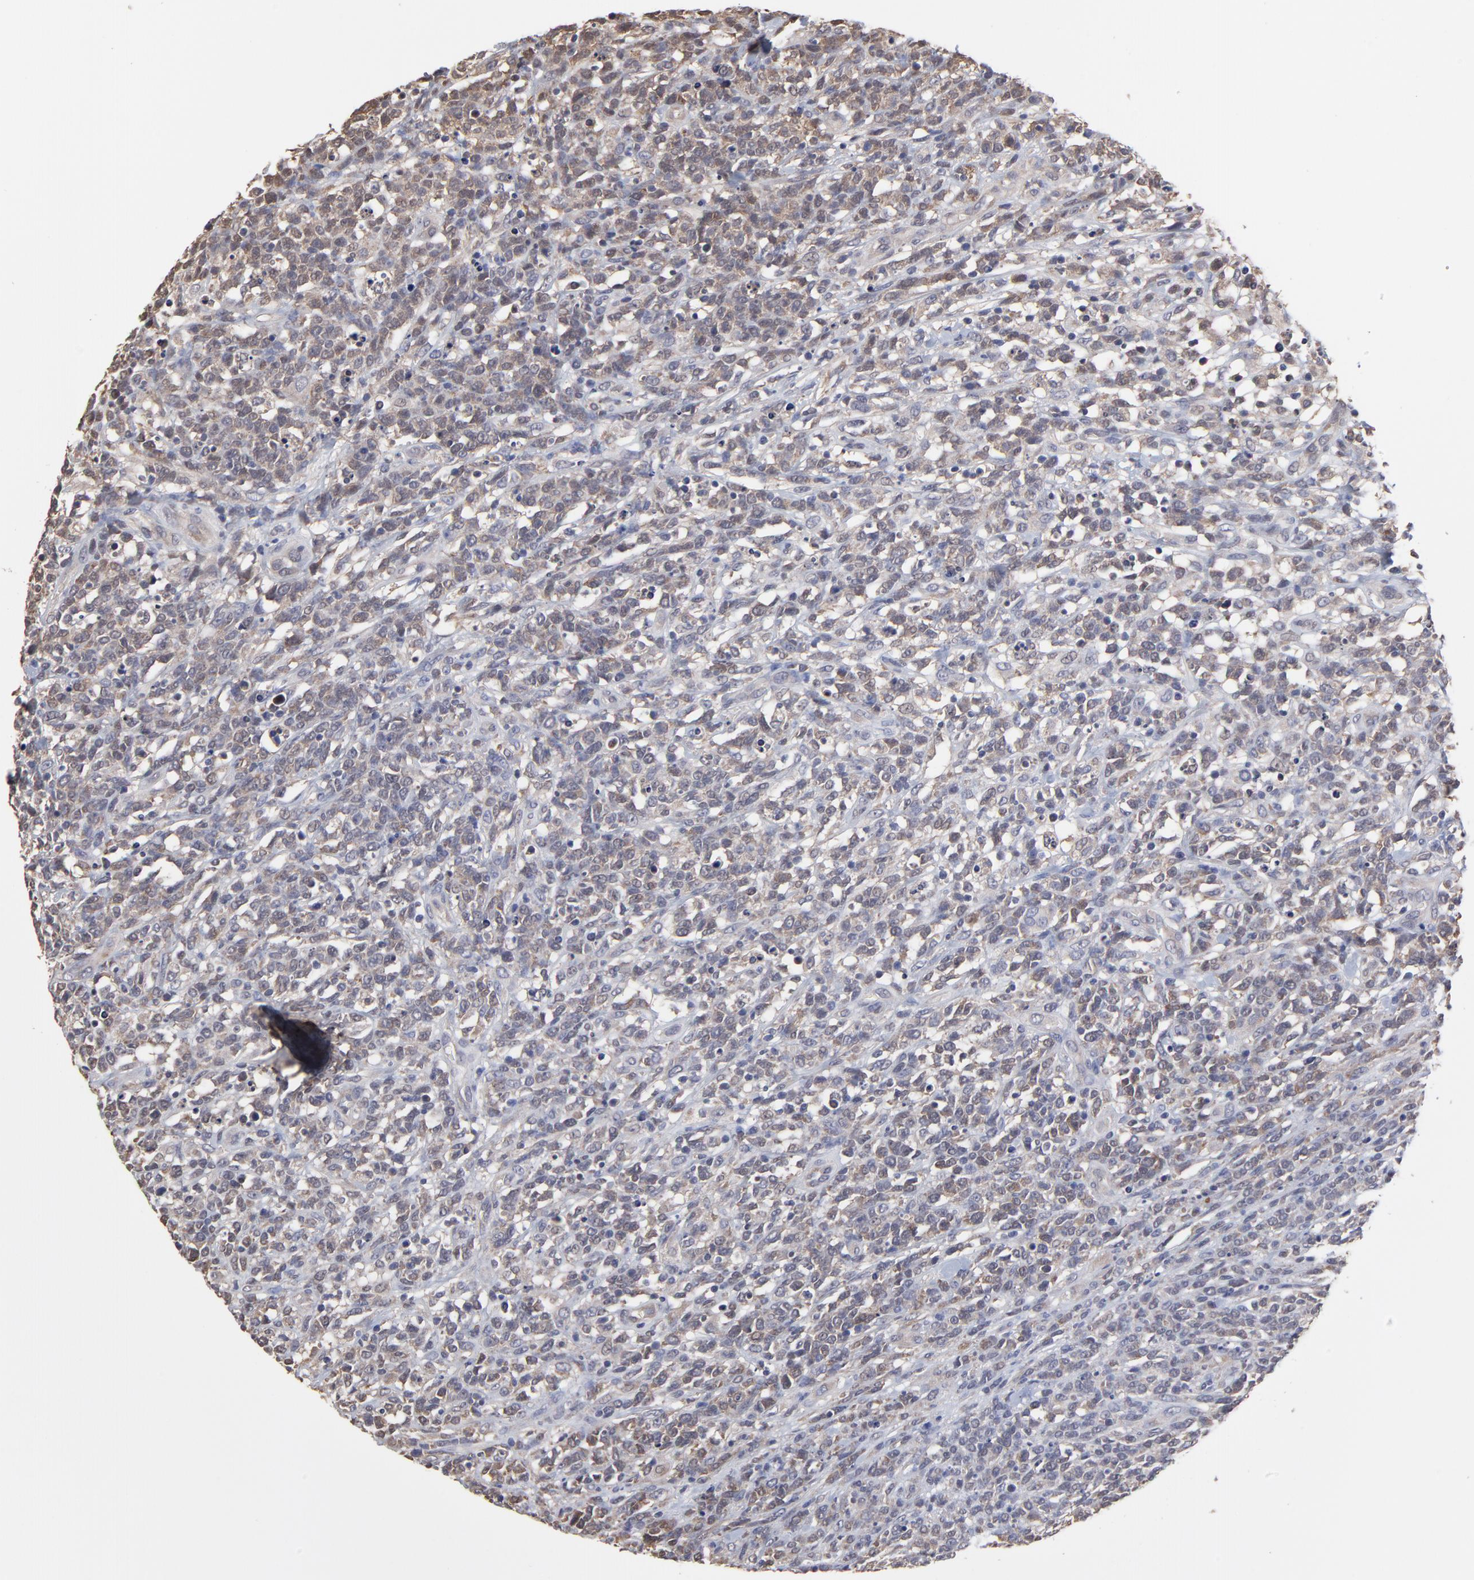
{"staining": {"intensity": "weak", "quantity": ">75%", "location": "cytoplasmic/membranous"}, "tissue": "lymphoma", "cell_type": "Tumor cells", "image_type": "cancer", "snomed": [{"axis": "morphology", "description": "Malignant lymphoma, non-Hodgkin's type, High grade"}, {"axis": "topography", "description": "Lymph node"}], "caption": "High-grade malignant lymphoma, non-Hodgkin's type tissue reveals weak cytoplasmic/membranous staining in approximately >75% of tumor cells", "gene": "CCT2", "patient": {"sex": "female", "age": 73}}